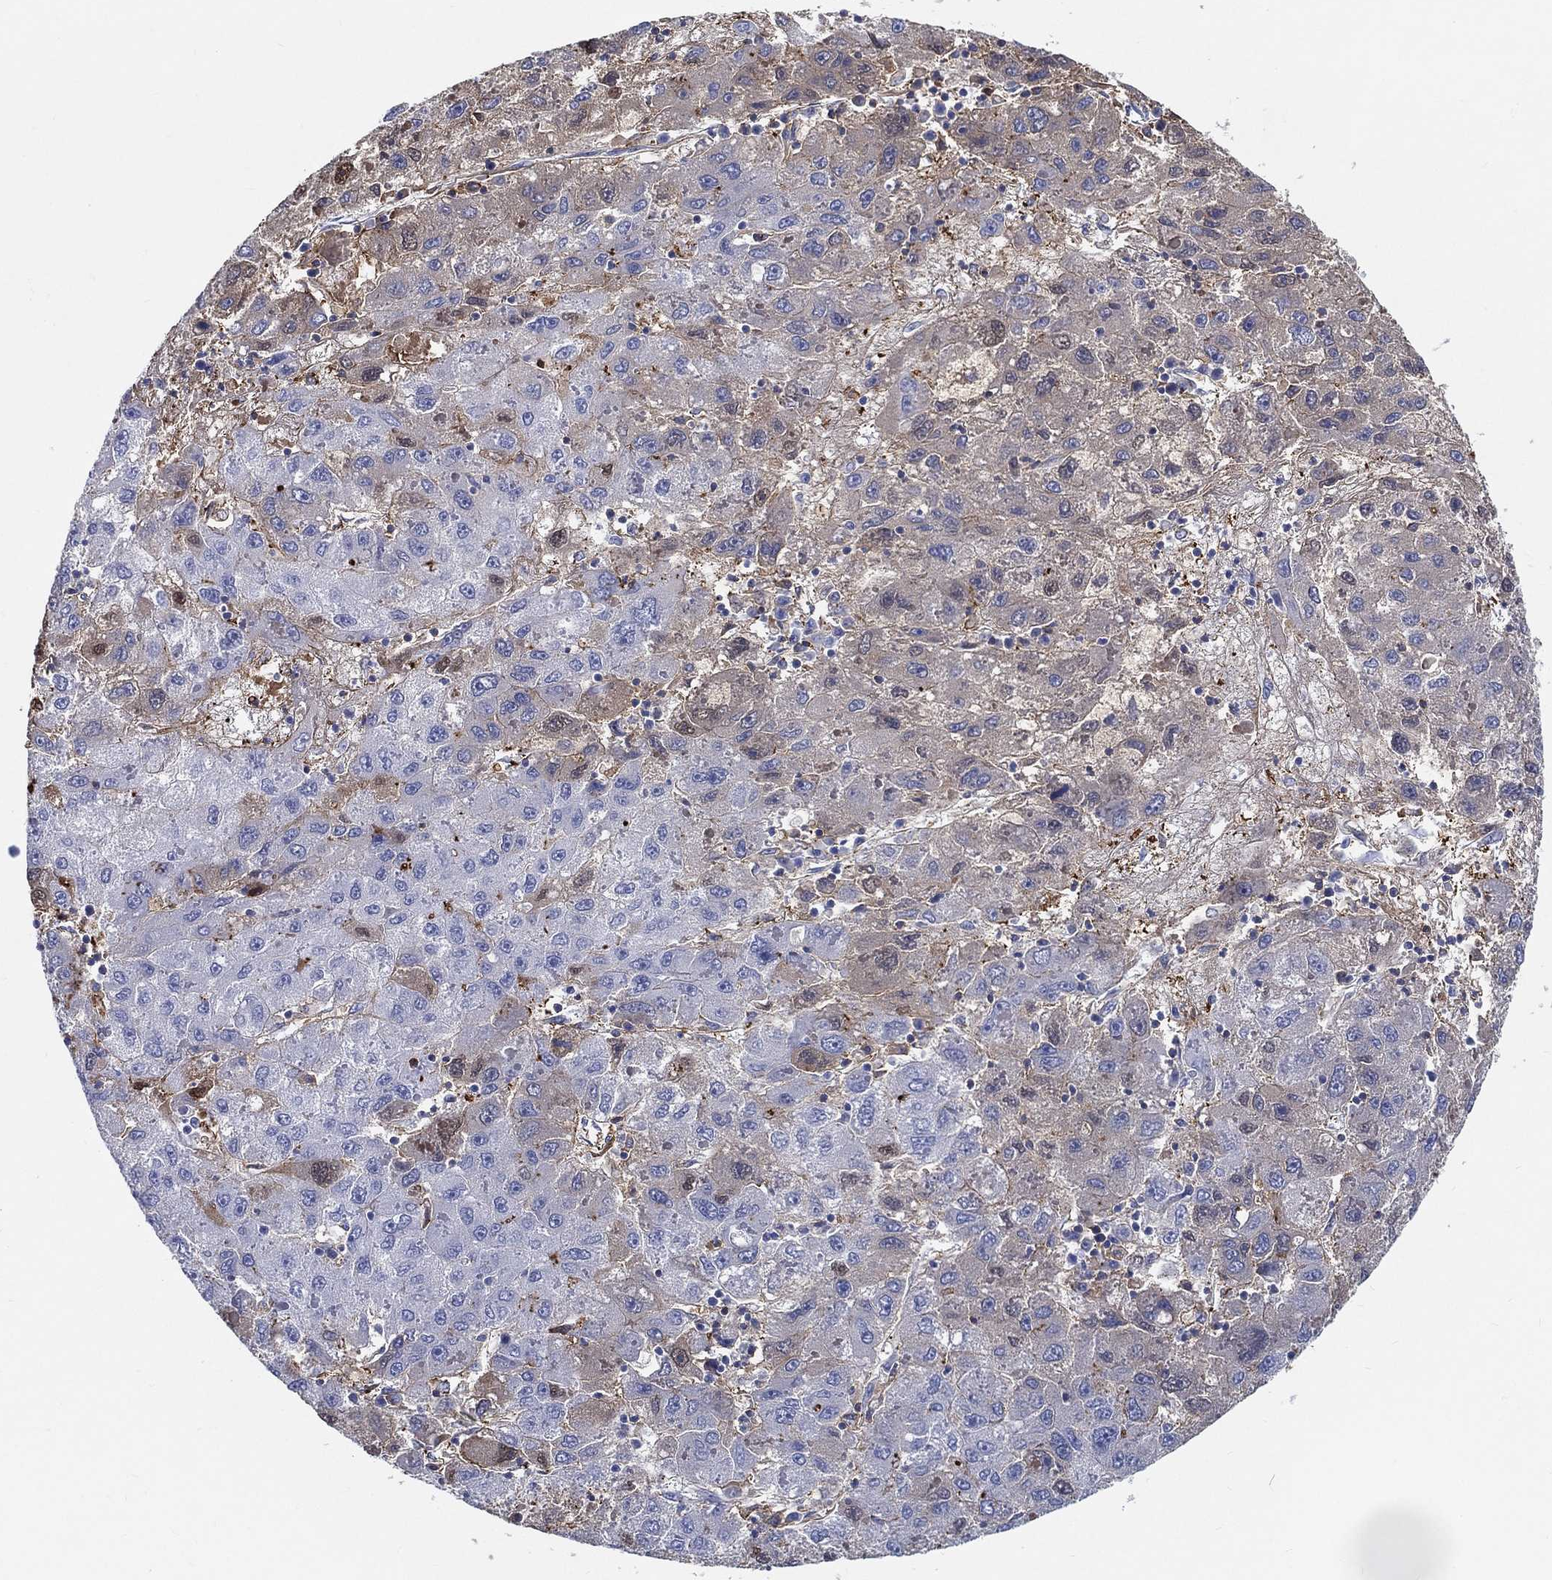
{"staining": {"intensity": "weak", "quantity": "<25%", "location": "cytoplasmic/membranous"}, "tissue": "liver cancer", "cell_type": "Tumor cells", "image_type": "cancer", "snomed": [{"axis": "morphology", "description": "Carcinoma, Hepatocellular, NOS"}, {"axis": "topography", "description": "Liver"}], "caption": "The immunohistochemistry image has no significant positivity in tumor cells of liver hepatocellular carcinoma tissue.", "gene": "IFNB1", "patient": {"sex": "male", "age": 75}}